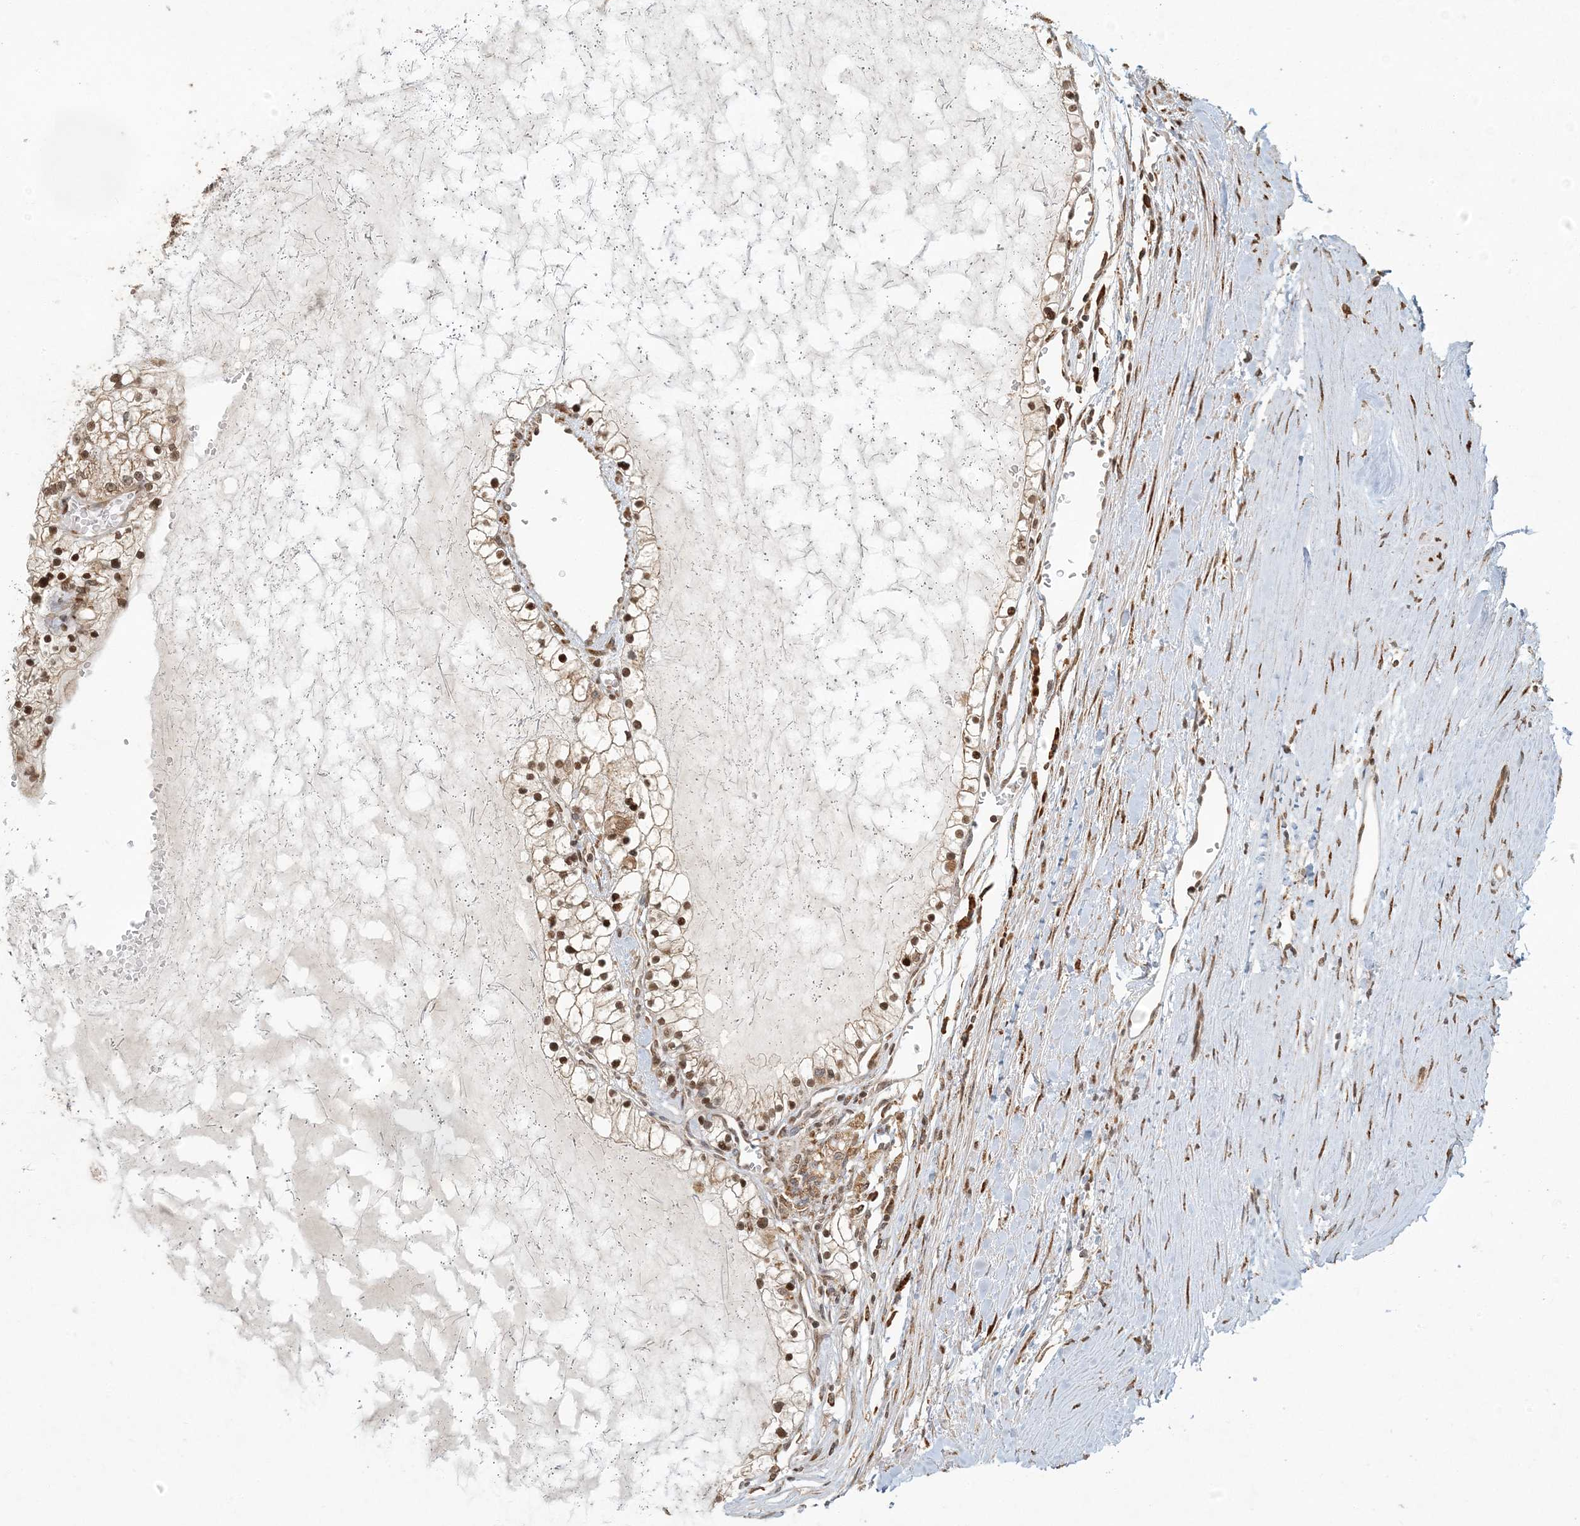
{"staining": {"intensity": "strong", "quantity": ">75%", "location": "cytoplasmic/membranous,nuclear"}, "tissue": "renal cancer", "cell_type": "Tumor cells", "image_type": "cancer", "snomed": [{"axis": "morphology", "description": "Normal tissue, NOS"}, {"axis": "morphology", "description": "Adenocarcinoma, NOS"}, {"axis": "topography", "description": "Kidney"}], "caption": "Renal cancer stained with IHC demonstrates strong cytoplasmic/membranous and nuclear positivity in about >75% of tumor cells. Nuclei are stained in blue.", "gene": "AK9", "patient": {"sex": "male", "age": 68}}